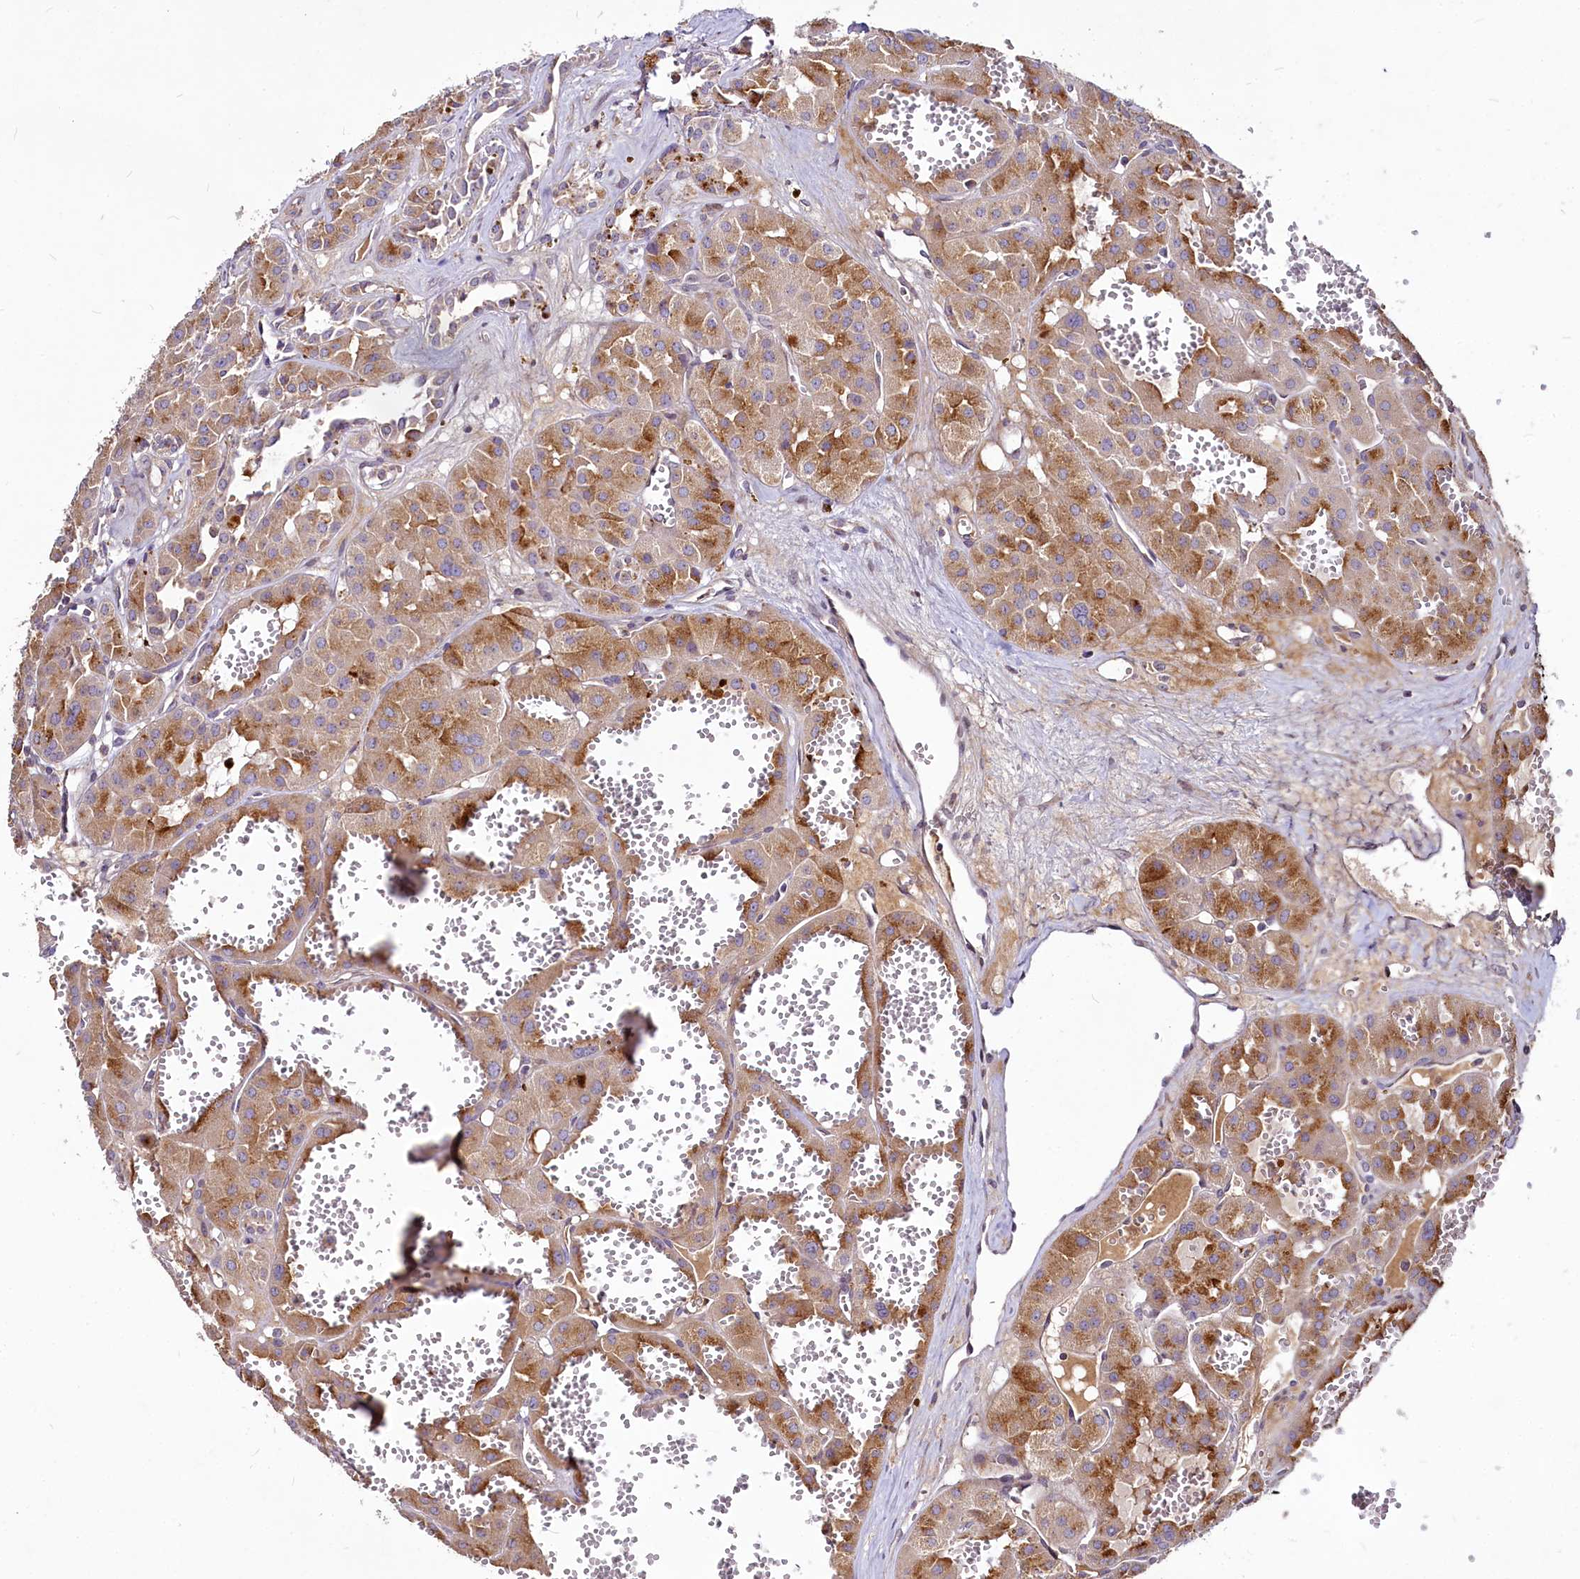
{"staining": {"intensity": "moderate", "quantity": ">75%", "location": "cytoplasmic/membranous"}, "tissue": "renal cancer", "cell_type": "Tumor cells", "image_type": "cancer", "snomed": [{"axis": "morphology", "description": "Carcinoma, NOS"}, {"axis": "topography", "description": "Kidney"}], "caption": "A high-resolution image shows IHC staining of renal cancer, which exhibits moderate cytoplasmic/membranous positivity in about >75% of tumor cells.", "gene": "C11orf86", "patient": {"sex": "female", "age": 75}}